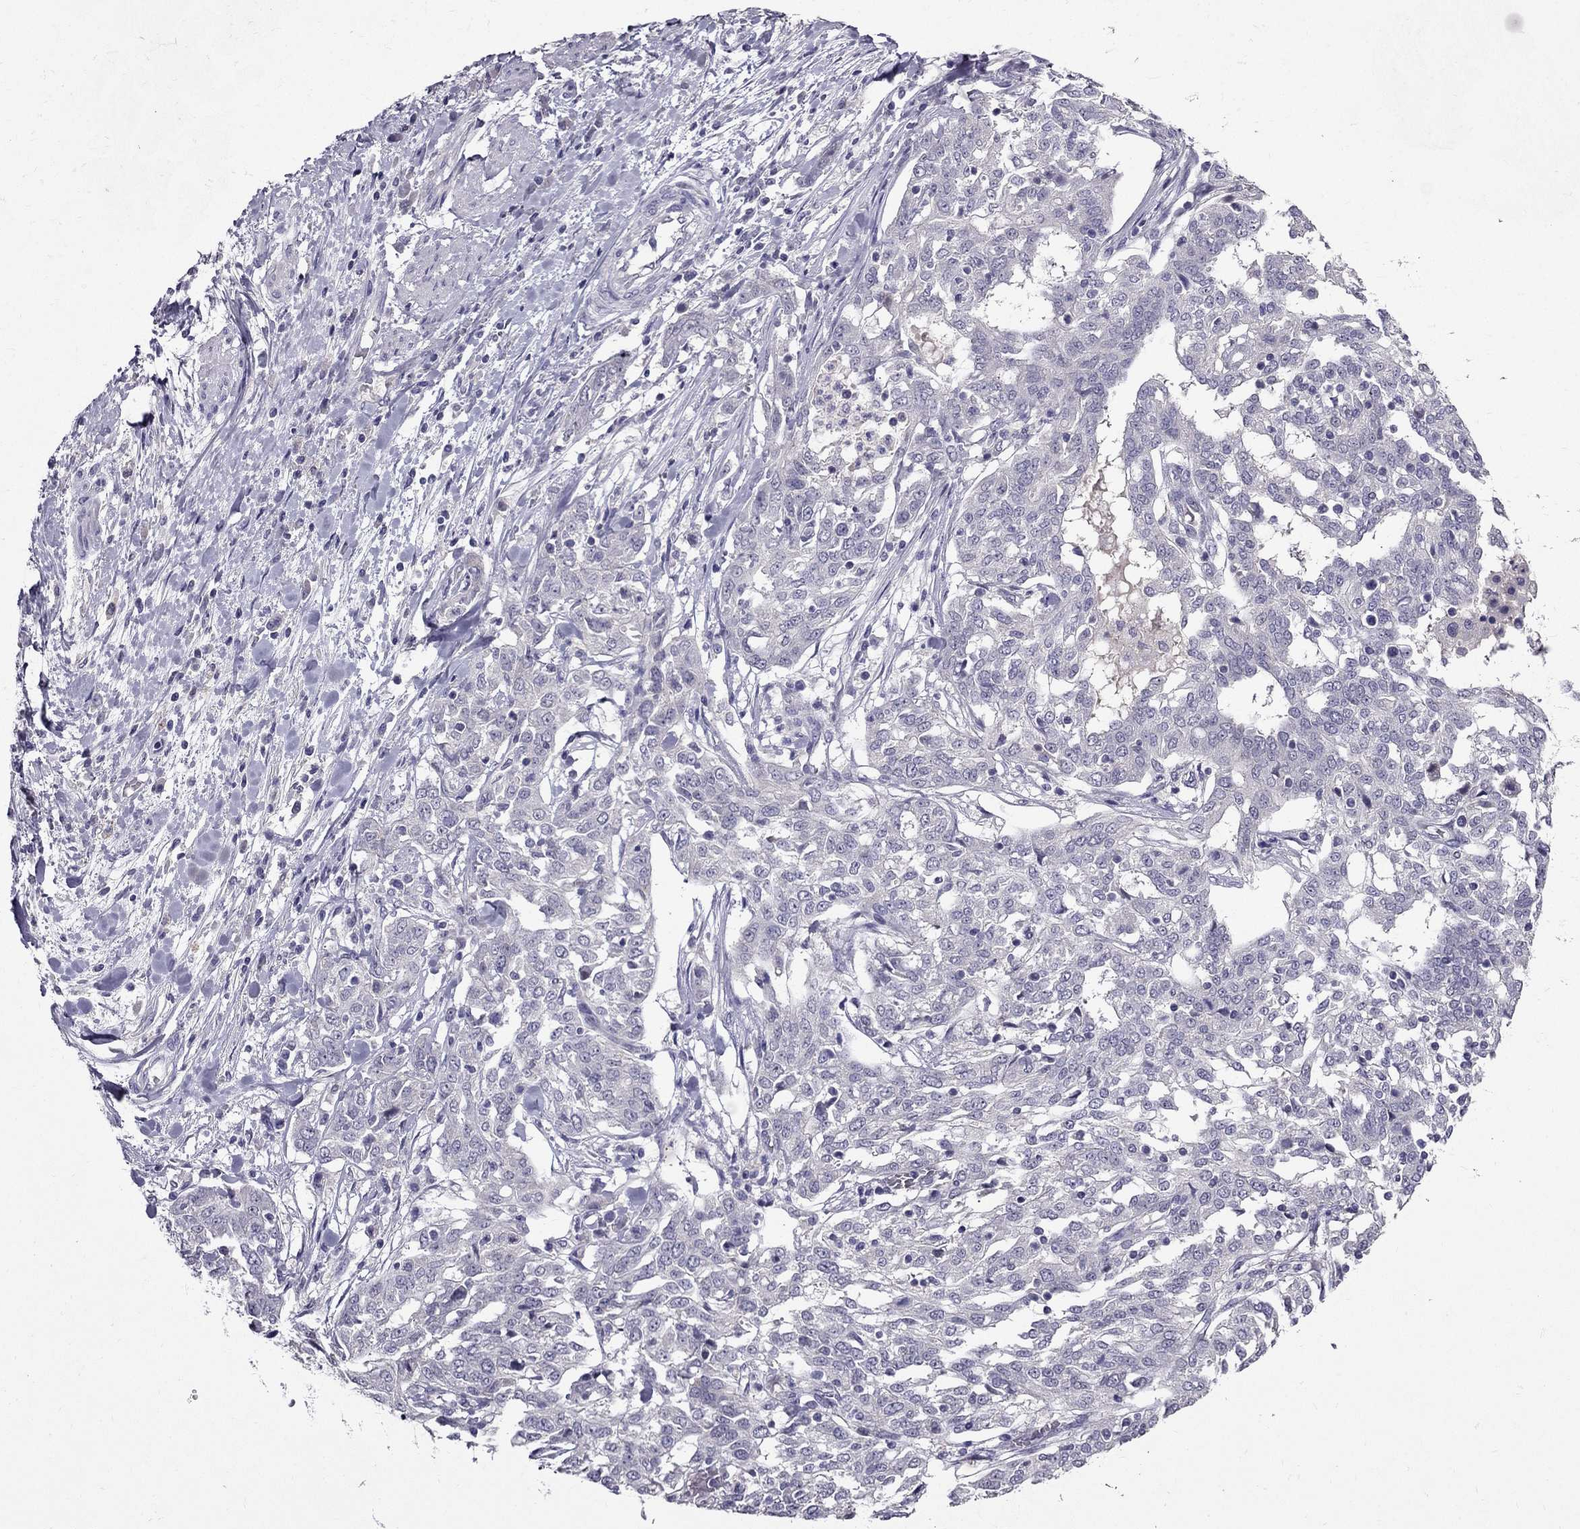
{"staining": {"intensity": "negative", "quantity": "none", "location": "none"}, "tissue": "ovarian cancer", "cell_type": "Tumor cells", "image_type": "cancer", "snomed": [{"axis": "morphology", "description": "Cystadenocarcinoma, serous, NOS"}, {"axis": "topography", "description": "Ovary"}], "caption": "Immunohistochemistry of ovarian cancer shows no staining in tumor cells. Nuclei are stained in blue.", "gene": "DUSP15", "patient": {"sex": "female", "age": 67}}